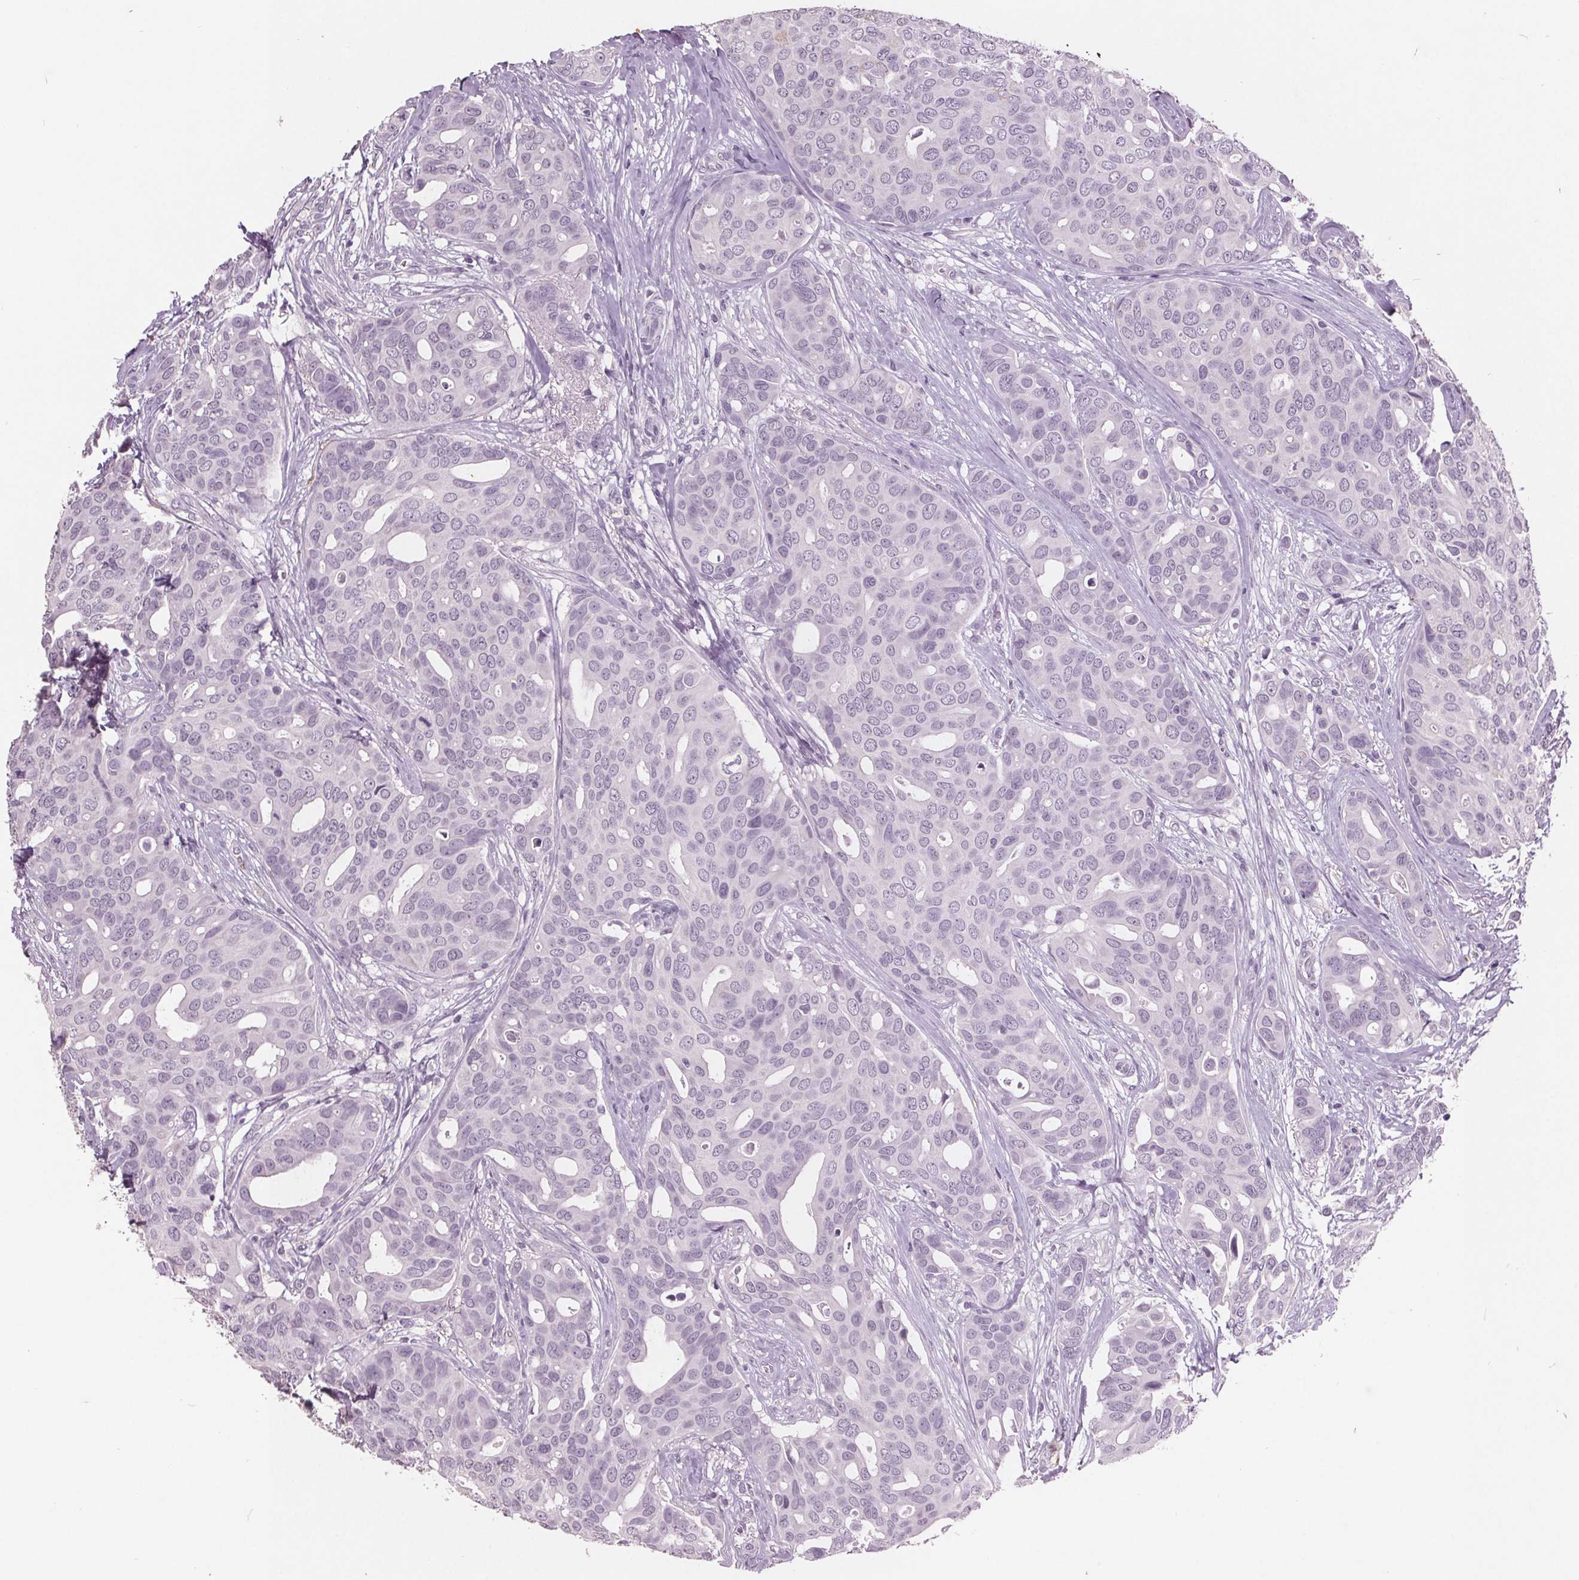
{"staining": {"intensity": "negative", "quantity": "none", "location": "none"}, "tissue": "breast cancer", "cell_type": "Tumor cells", "image_type": "cancer", "snomed": [{"axis": "morphology", "description": "Duct carcinoma"}, {"axis": "topography", "description": "Breast"}], "caption": "Human breast cancer (infiltrating ductal carcinoma) stained for a protein using immunohistochemistry (IHC) displays no expression in tumor cells.", "gene": "PTPN14", "patient": {"sex": "female", "age": 54}}